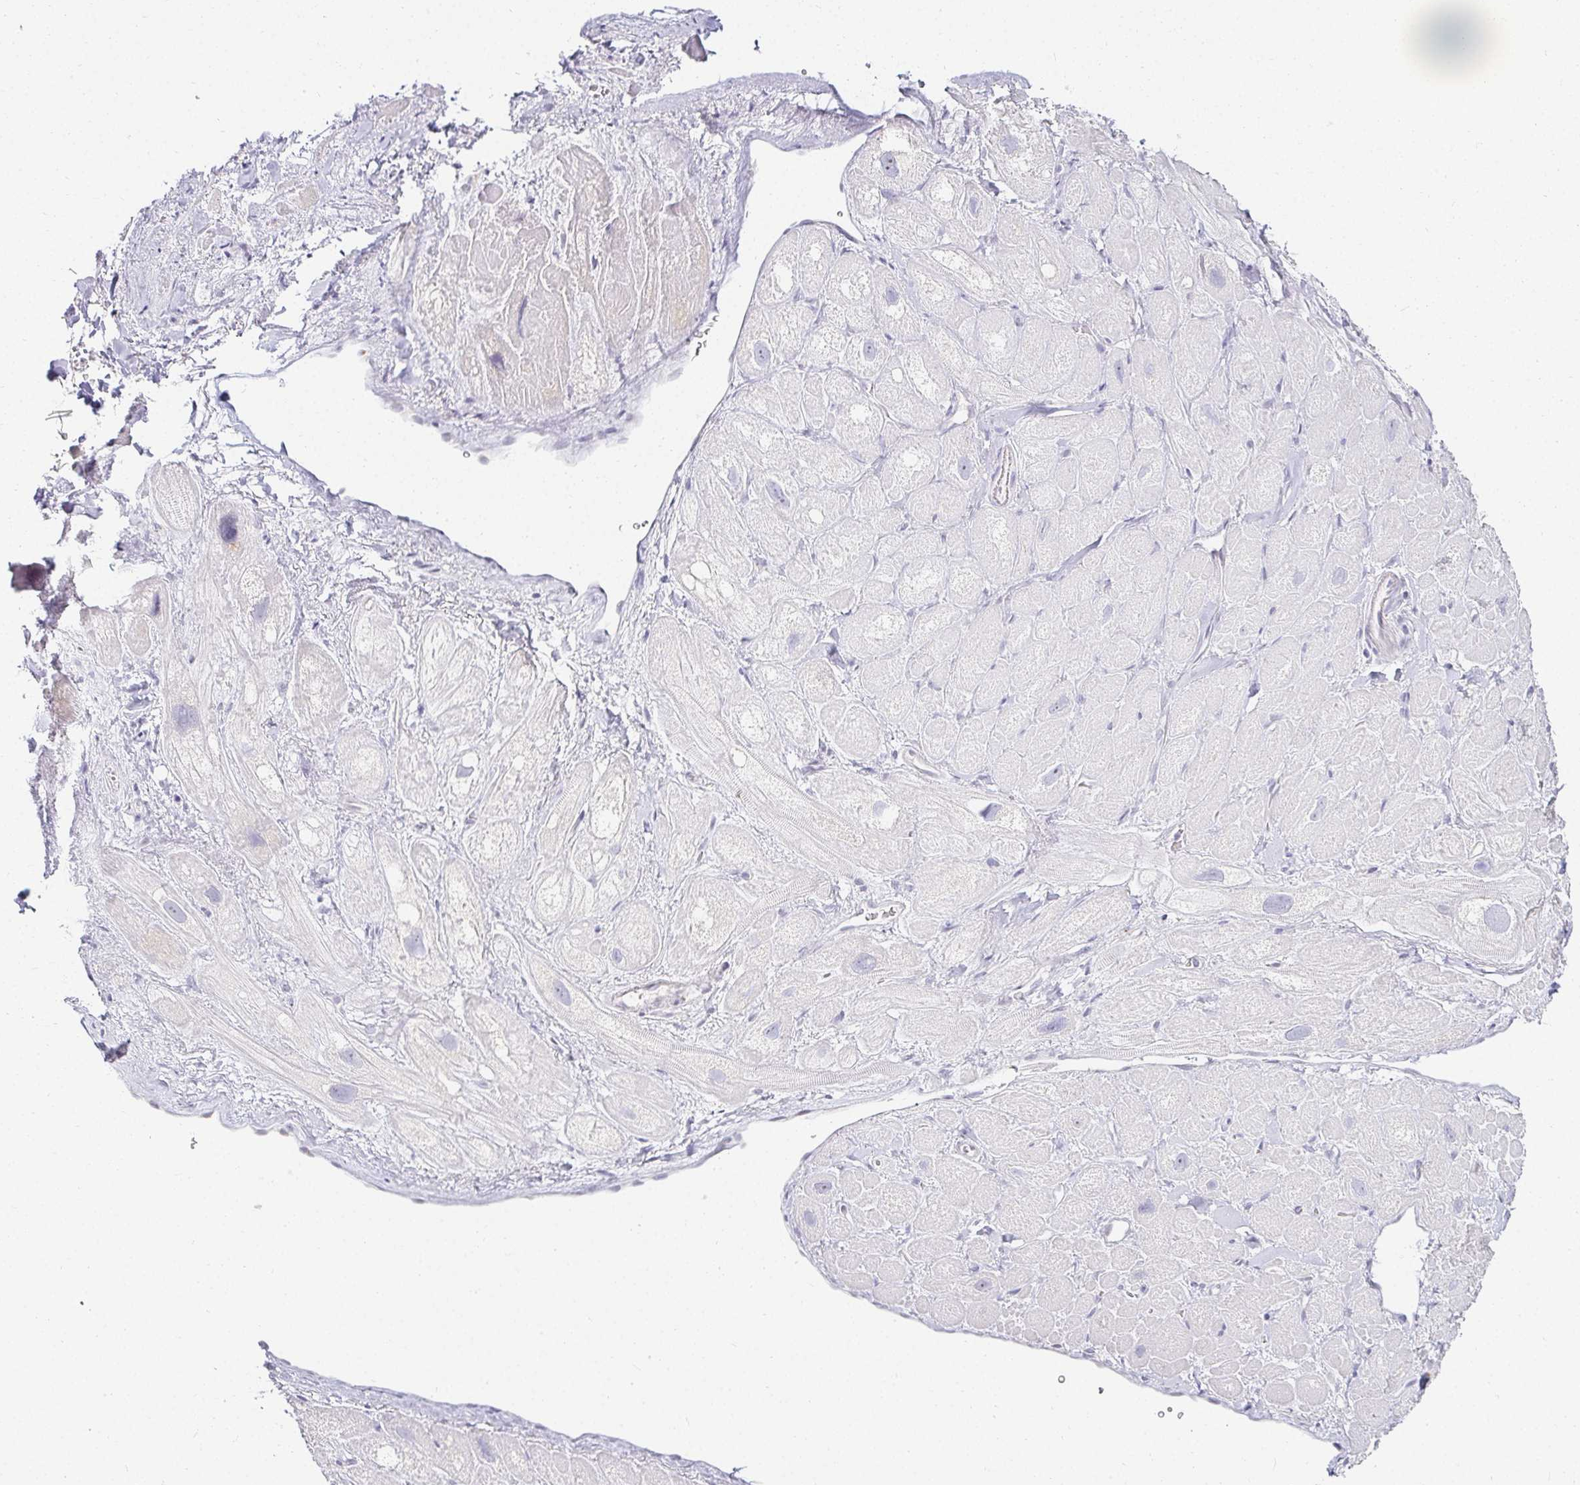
{"staining": {"intensity": "weak", "quantity": "<25%", "location": "cytoplasmic/membranous"}, "tissue": "heart muscle", "cell_type": "Cardiomyocytes", "image_type": "normal", "snomed": [{"axis": "morphology", "description": "Normal tissue, NOS"}, {"axis": "topography", "description": "Heart"}], "caption": "Heart muscle stained for a protein using immunohistochemistry demonstrates no expression cardiomyocytes.", "gene": "ACAN", "patient": {"sex": "male", "age": 49}}